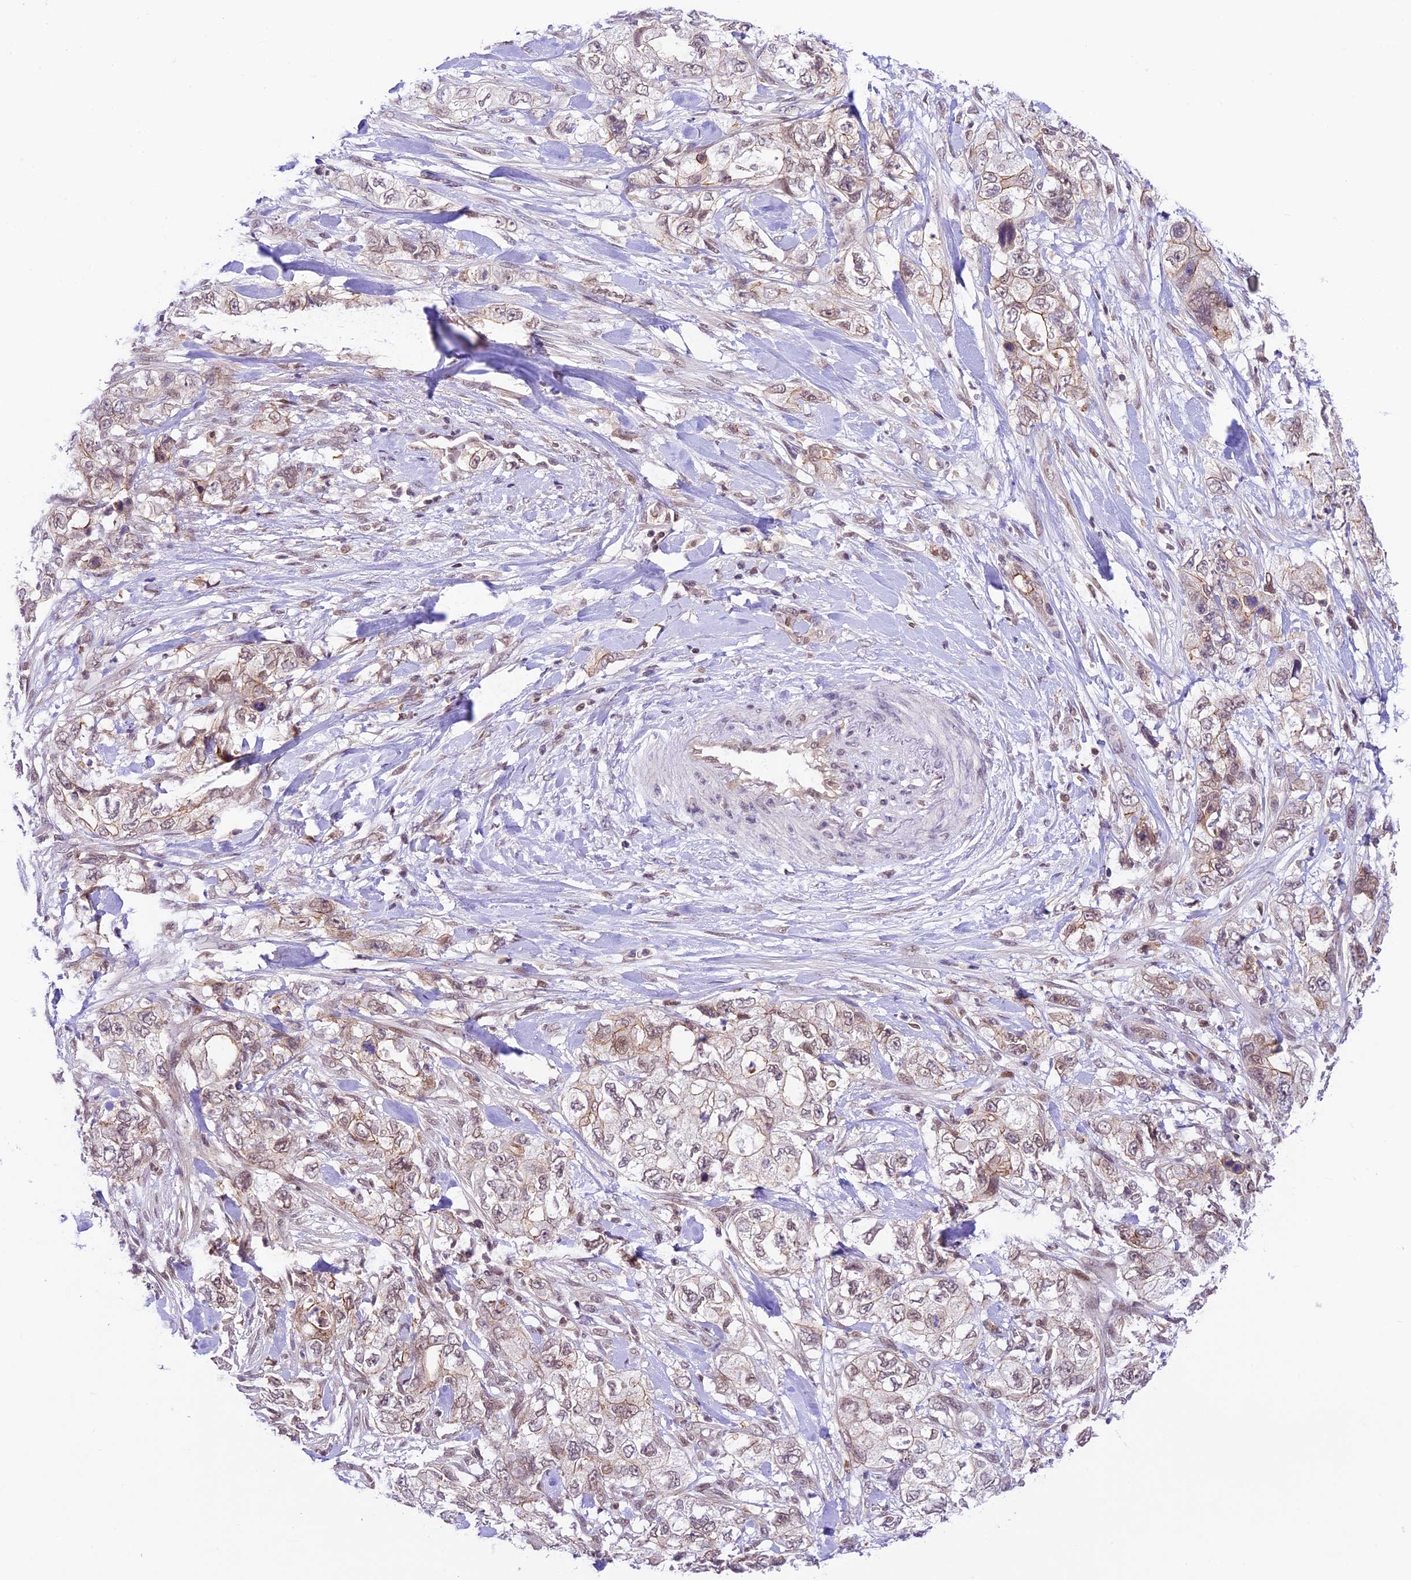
{"staining": {"intensity": "weak", "quantity": "25%-75%", "location": "nuclear"}, "tissue": "pancreatic cancer", "cell_type": "Tumor cells", "image_type": "cancer", "snomed": [{"axis": "morphology", "description": "Adenocarcinoma, NOS"}, {"axis": "topography", "description": "Pancreas"}], "caption": "Protein expression analysis of pancreatic cancer displays weak nuclear staining in approximately 25%-75% of tumor cells.", "gene": "SHKBP1", "patient": {"sex": "female", "age": 73}}